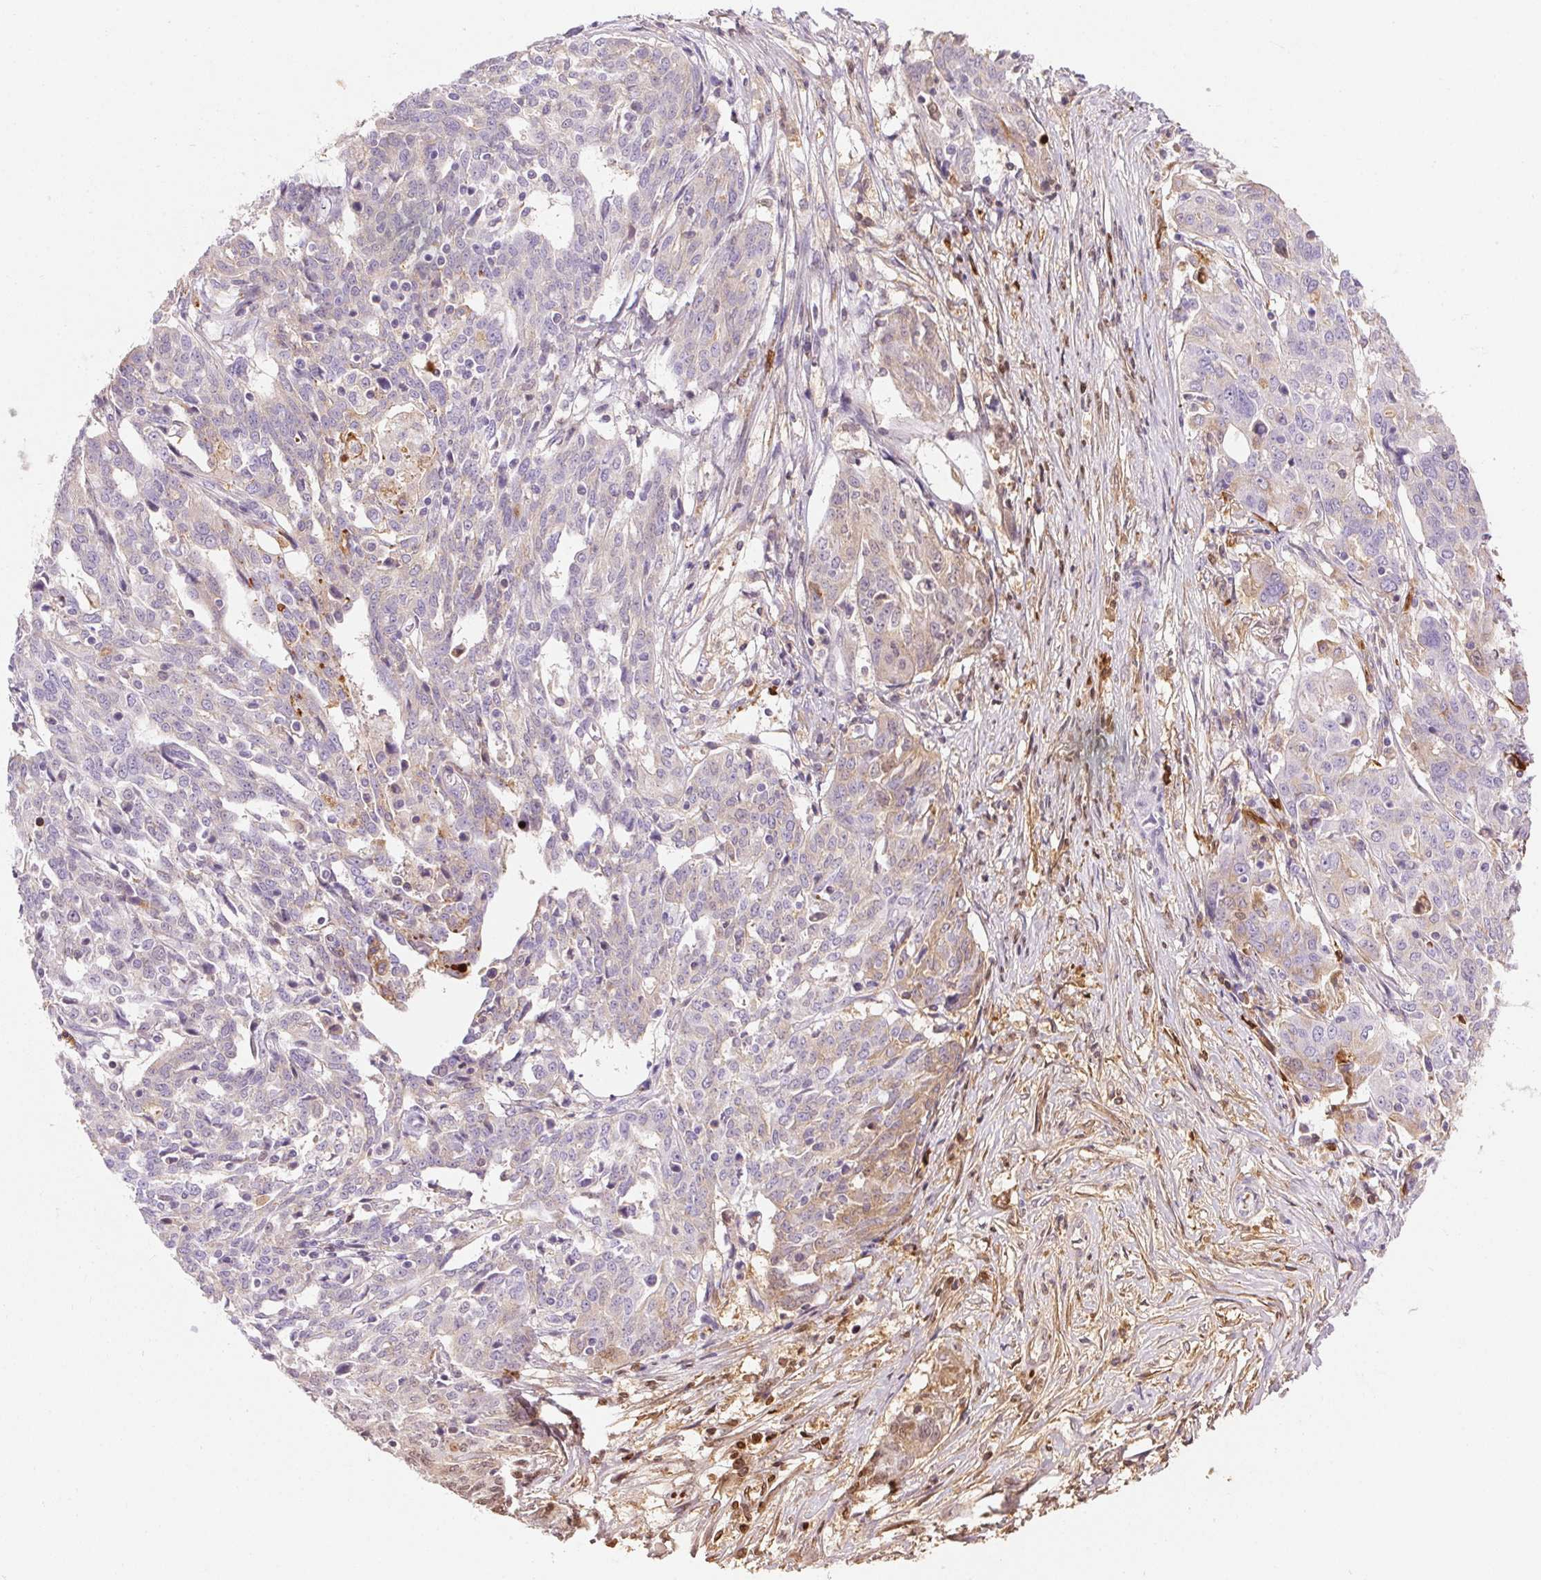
{"staining": {"intensity": "weak", "quantity": "<25%", "location": "nuclear"}, "tissue": "ovarian cancer", "cell_type": "Tumor cells", "image_type": "cancer", "snomed": [{"axis": "morphology", "description": "Cystadenocarcinoma, serous, NOS"}, {"axis": "topography", "description": "Ovary"}], "caption": "Serous cystadenocarcinoma (ovarian) was stained to show a protein in brown. There is no significant positivity in tumor cells. (DAB immunohistochemistry visualized using brightfield microscopy, high magnification).", "gene": "ORM1", "patient": {"sex": "female", "age": 67}}